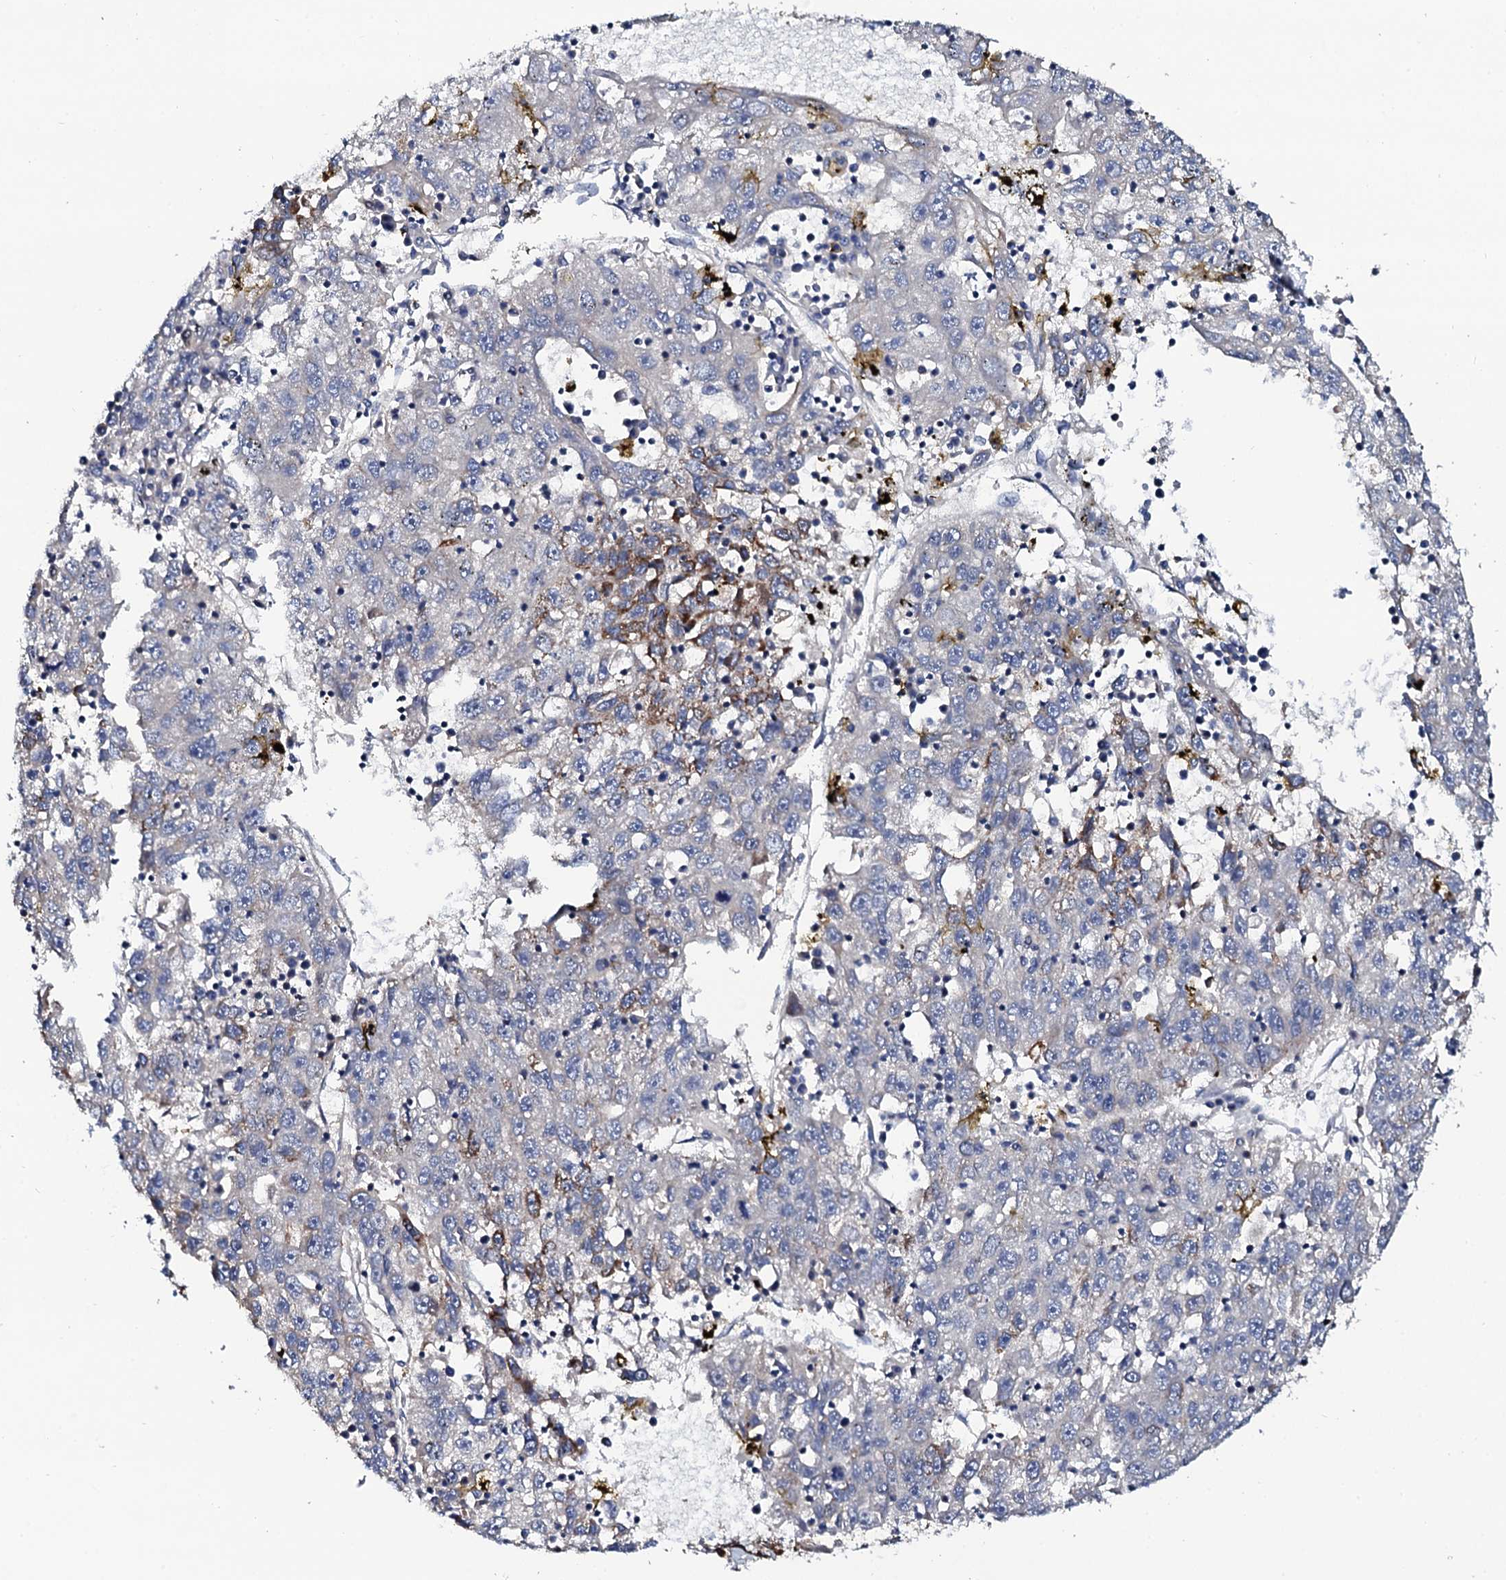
{"staining": {"intensity": "moderate", "quantity": "<25%", "location": "cytoplasmic/membranous"}, "tissue": "liver cancer", "cell_type": "Tumor cells", "image_type": "cancer", "snomed": [{"axis": "morphology", "description": "Carcinoma, Hepatocellular, NOS"}, {"axis": "topography", "description": "Liver"}], "caption": "The image reveals a brown stain indicating the presence of a protein in the cytoplasmic/membranous of tumor cells in hepatocellular carcinoma (liver).", "gene": "COG4", "patient": {"sex": "male", "age": 49}}